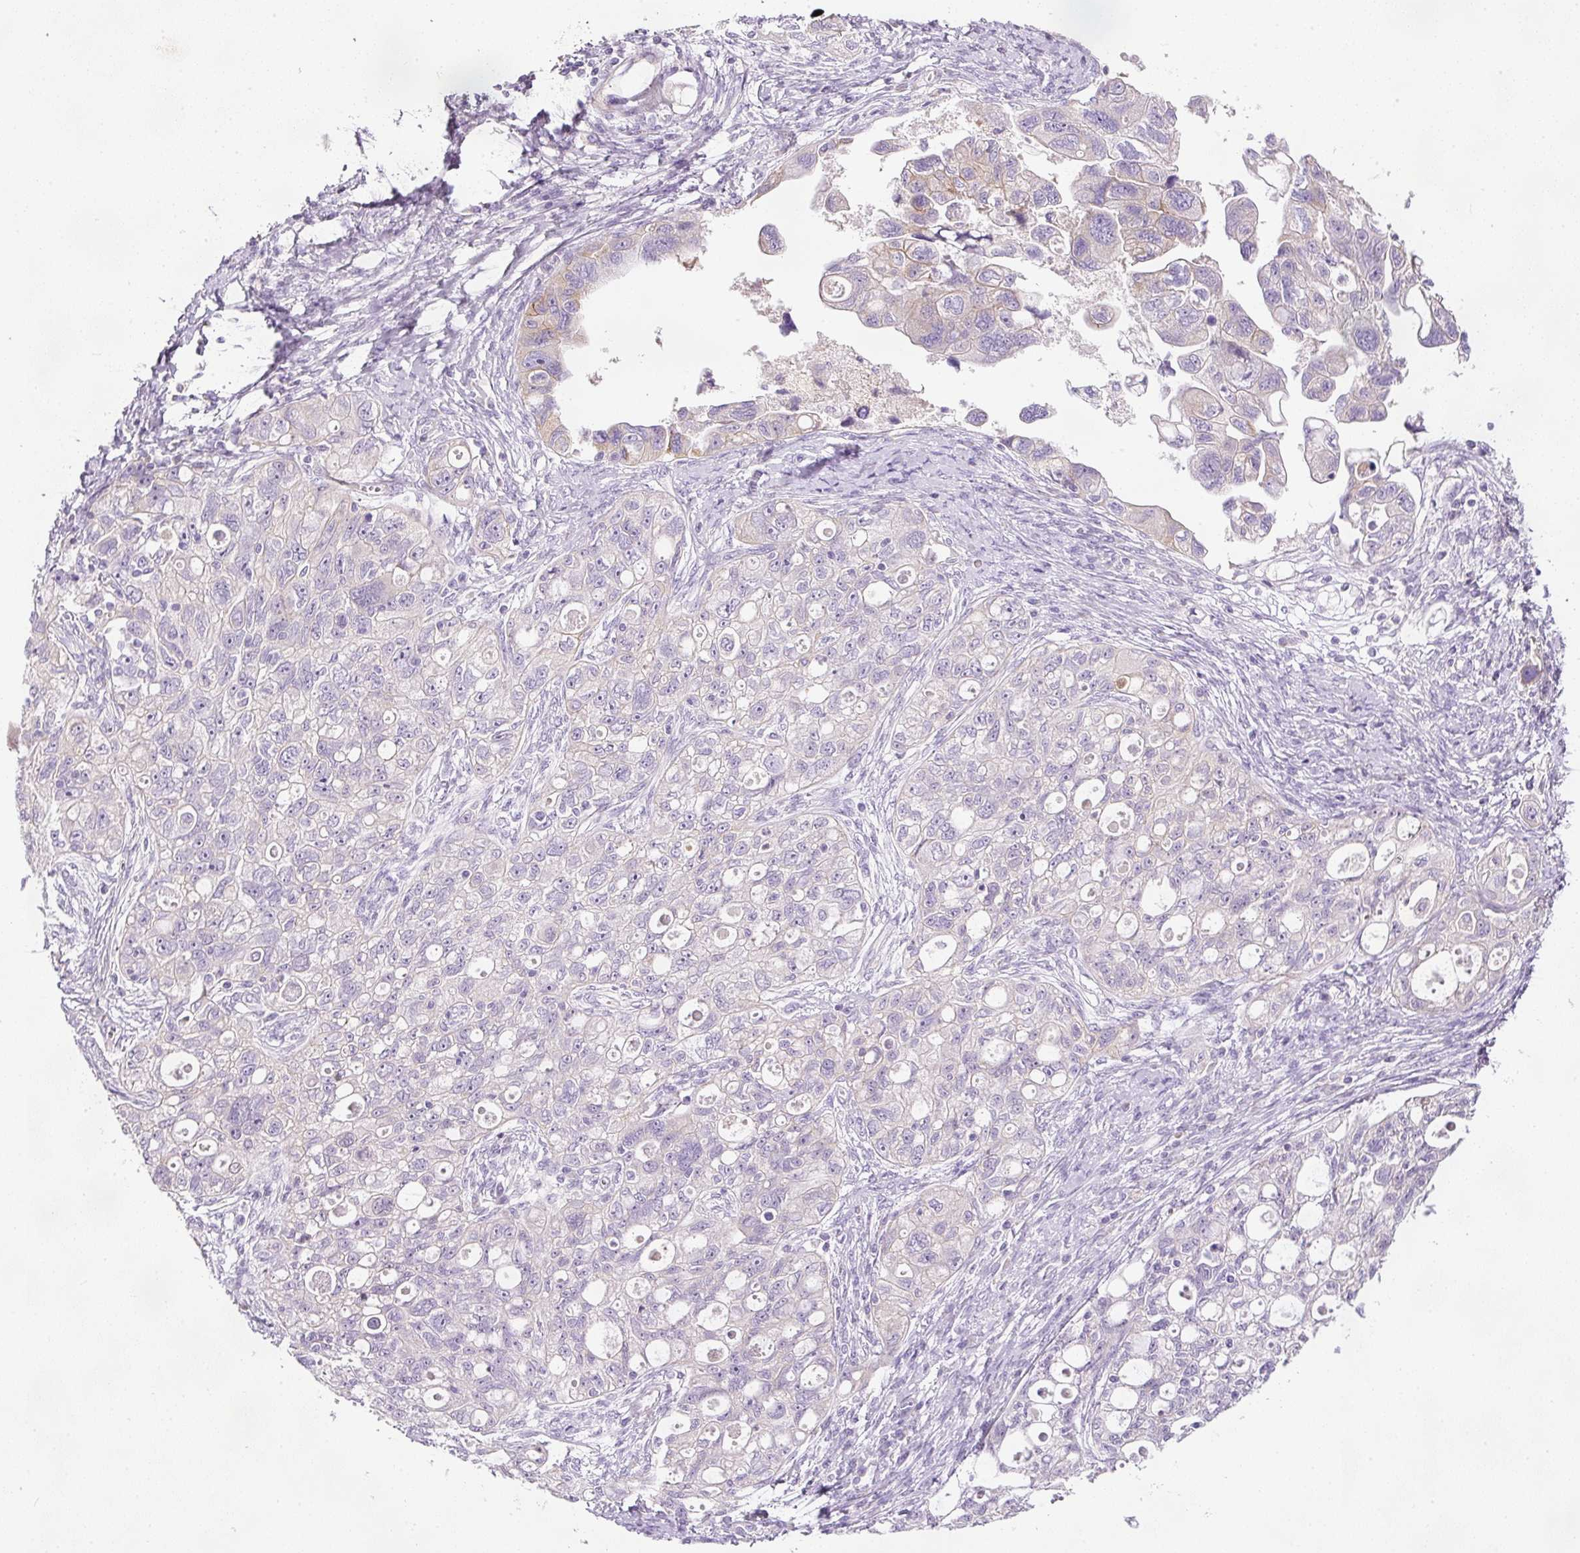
{"staining": {"intensity": "negative", "quantity": "none", "location": "none"}, "tissue": "ovarian cancer", "cell_type": "Tumor cells", "image_type": "cancer", "snomed": [{"axis": "morphology", "description": "Carcinoma, NOS"}, {"axis": "morphology", "description": "Cystadenocarcinoma, serous, NOS"}, {"axis": "topography", "description": "Ovary"}], "caption": "Tumor cells are negative for protein expression in human ovarian serous cystadenocarcinoma.", "gene": "KPNA5", "patient": {"sex": "female", "age": 69}}